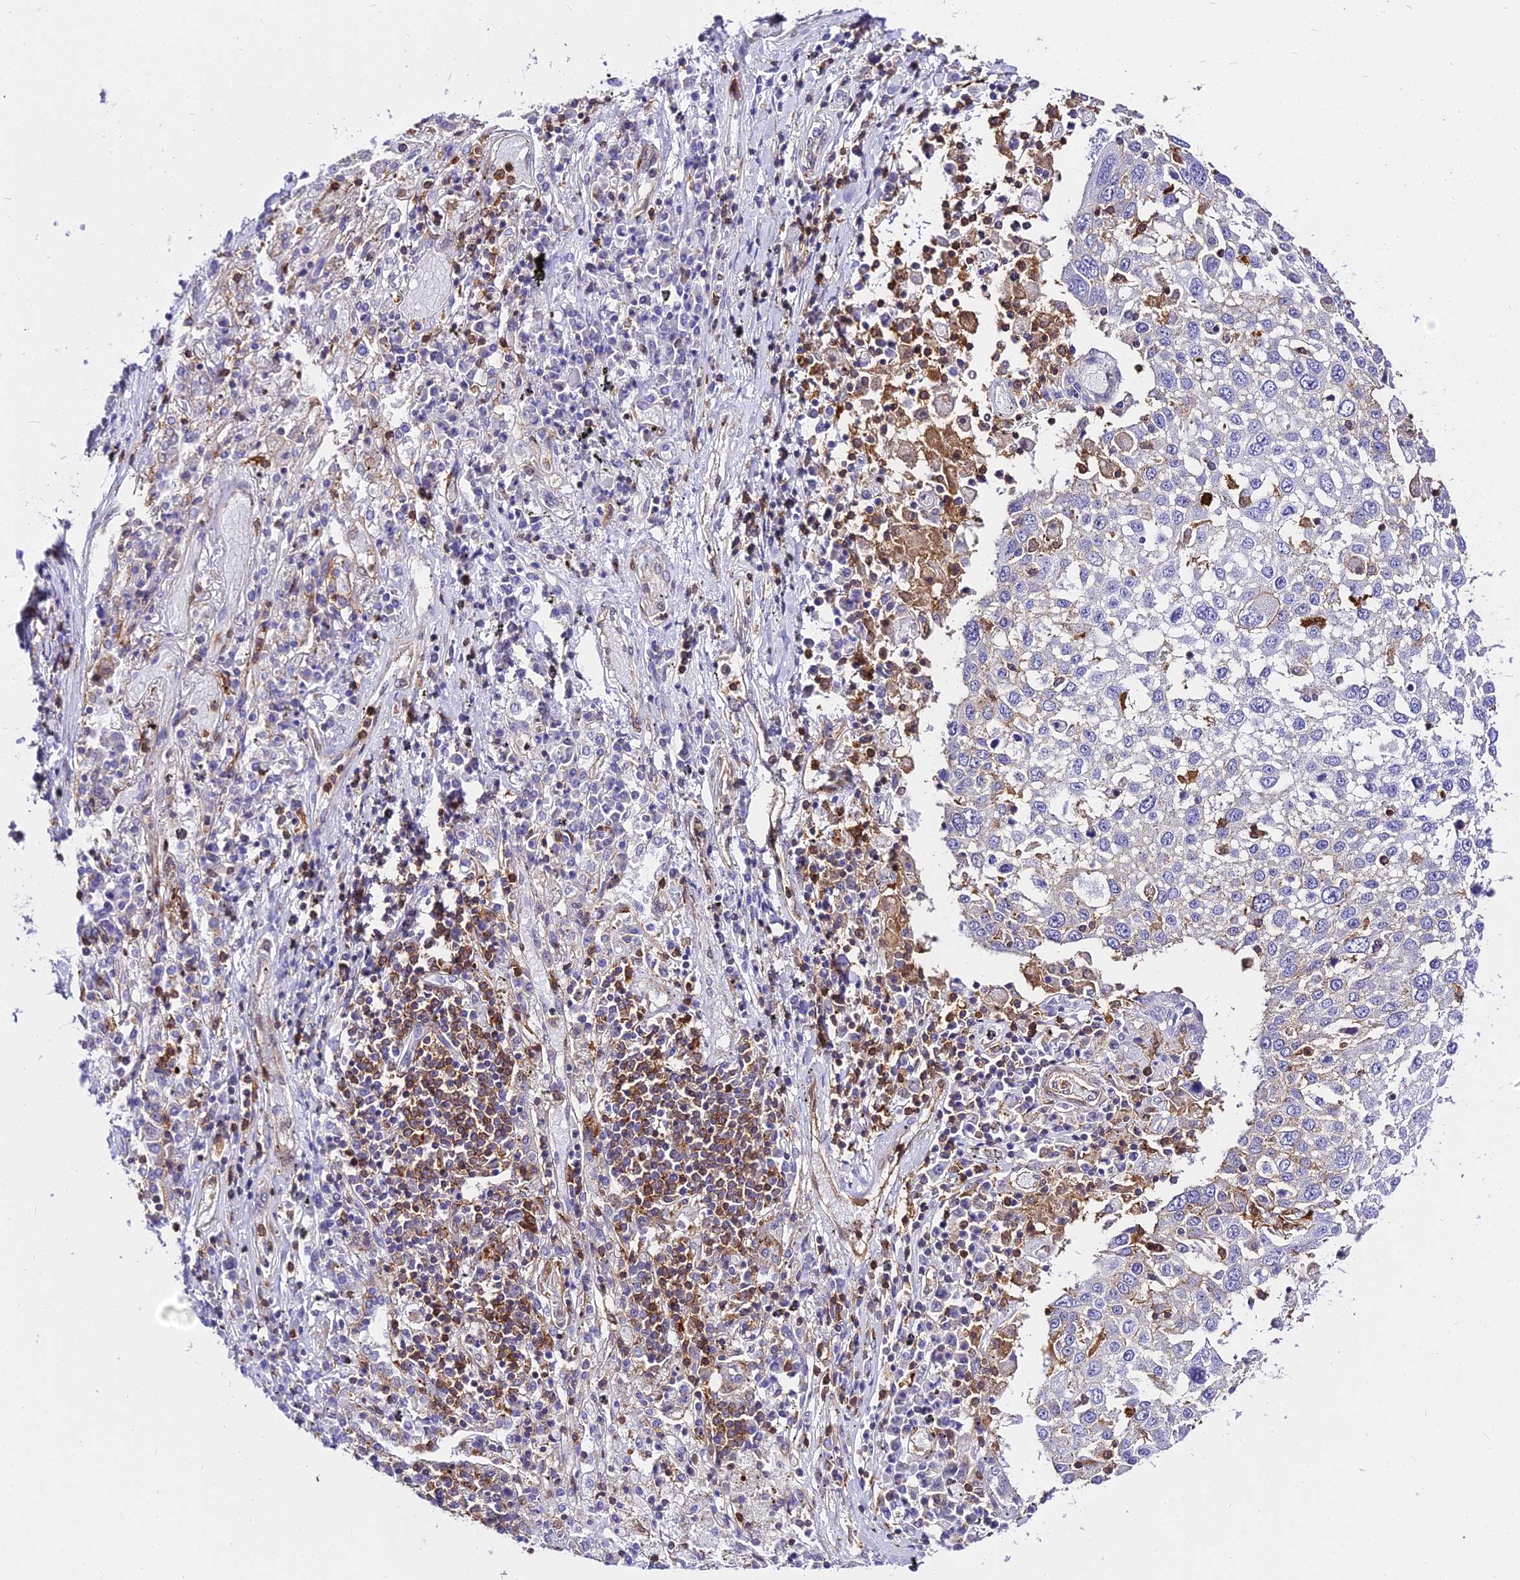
{"staining": {"intensity": "negative", "quantity": "none", "location": "none"}, "tissue": "lung cancer", "cell_type": "Tumor cells", "image_type": "cancer", "snomed": [{"axis": "morphology", "description": "Squamous cell carcinoma, NOS"}, {"axis": "topography", "description": "Lung"}], "caption": "This micrograph is of lung cancer (squamous cell carcinoma) stained with immunohistochemistry to label a protein in brown with the nuclei are counter-stained blue. There is no expression in tumor cells.", "gene": "CSRP1", "patient": {"sex": "male", "age": 65}}